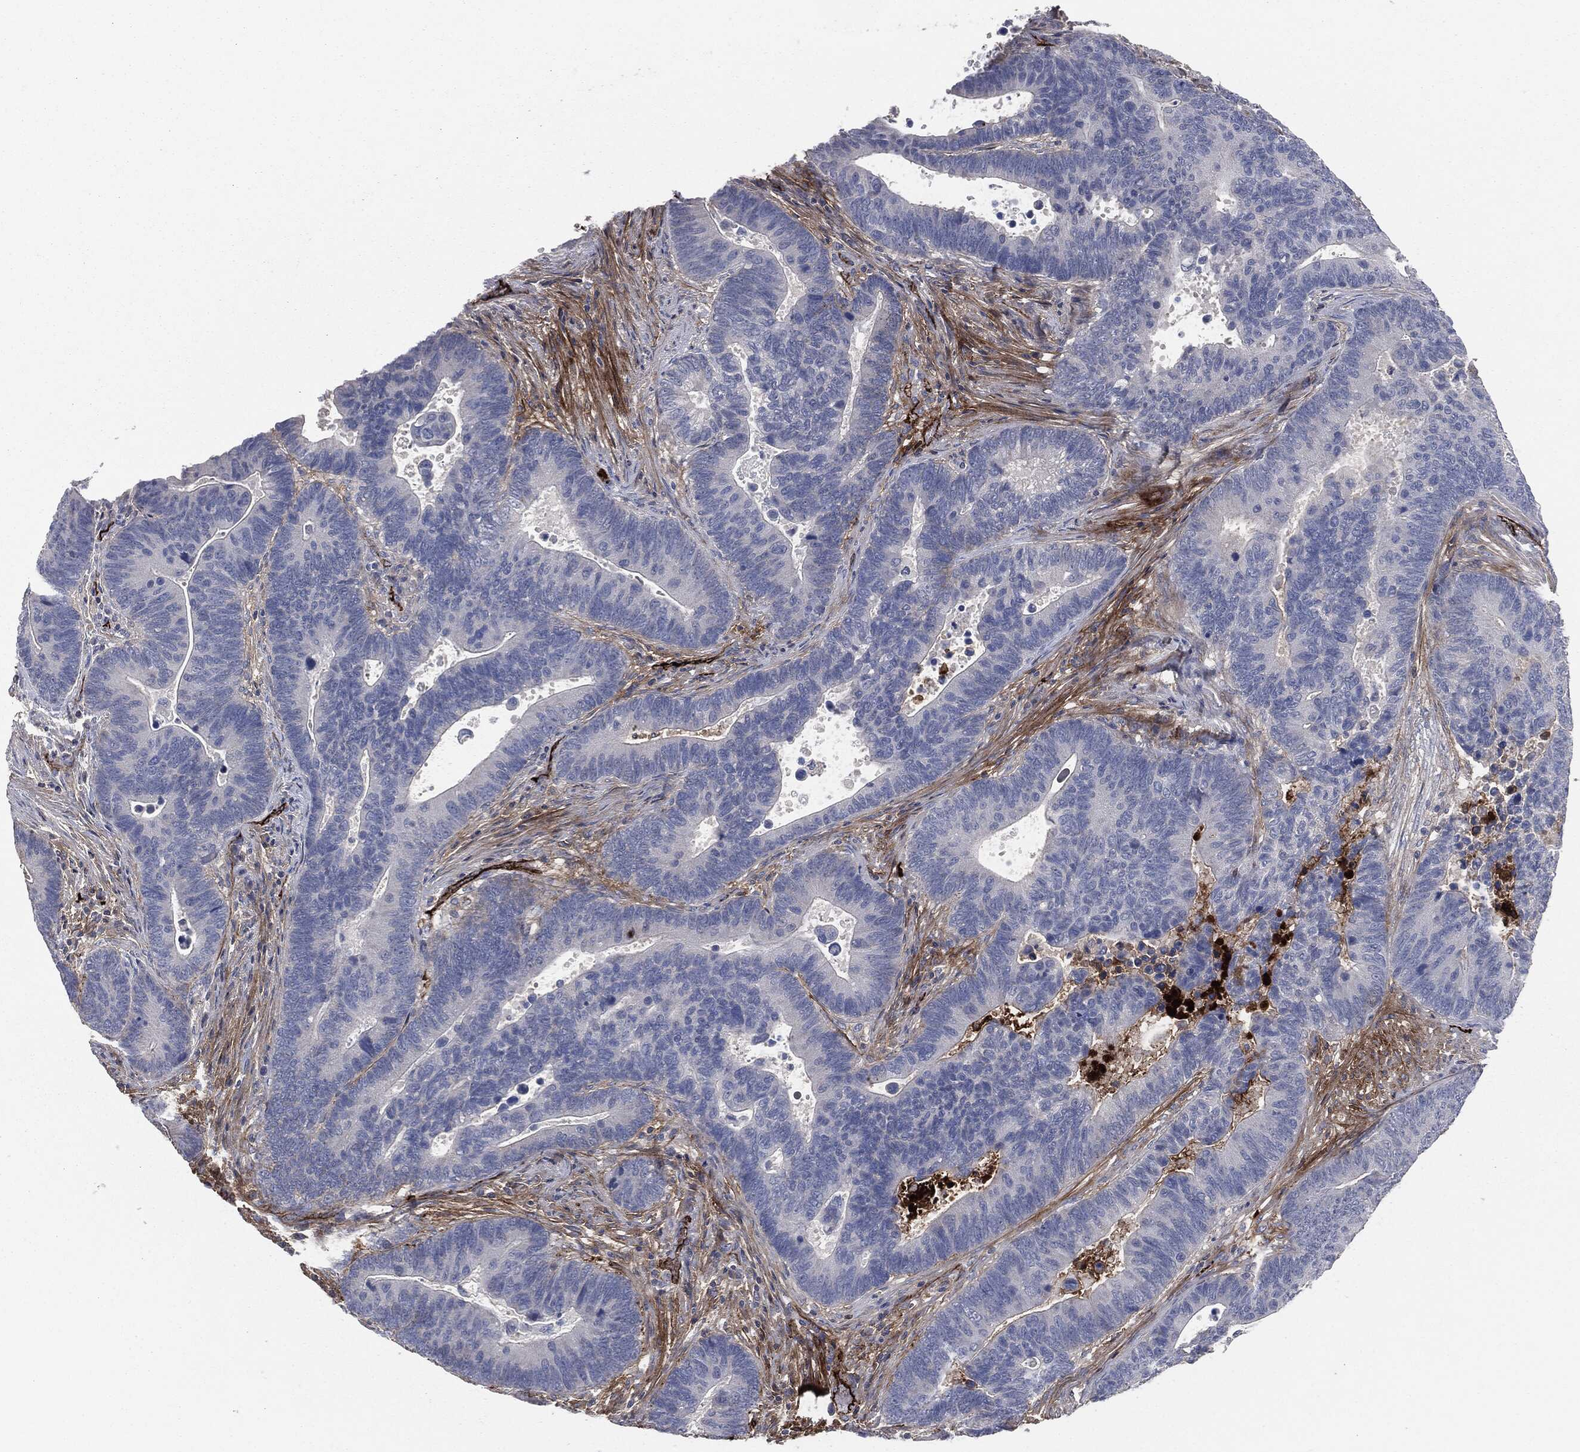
{"staining": {"intensity": "negative", "quantity": "none", "location": "none"}, "tissue": "colorectal cancer", "cell_type": "Tumor cells", "image_type": "cancer", "snomed": [{"axis": "morphology", "description": "Adenocarcinoma, NOS"}, {"axis": "topography", "description": "Colon"}], "caption": "Protein analysis of adenocarcinoma (colorectal) exhibits no significant positivity in tumor cells.", "gene": "APOB", "patient": {"sex": "male", "age": 75}}